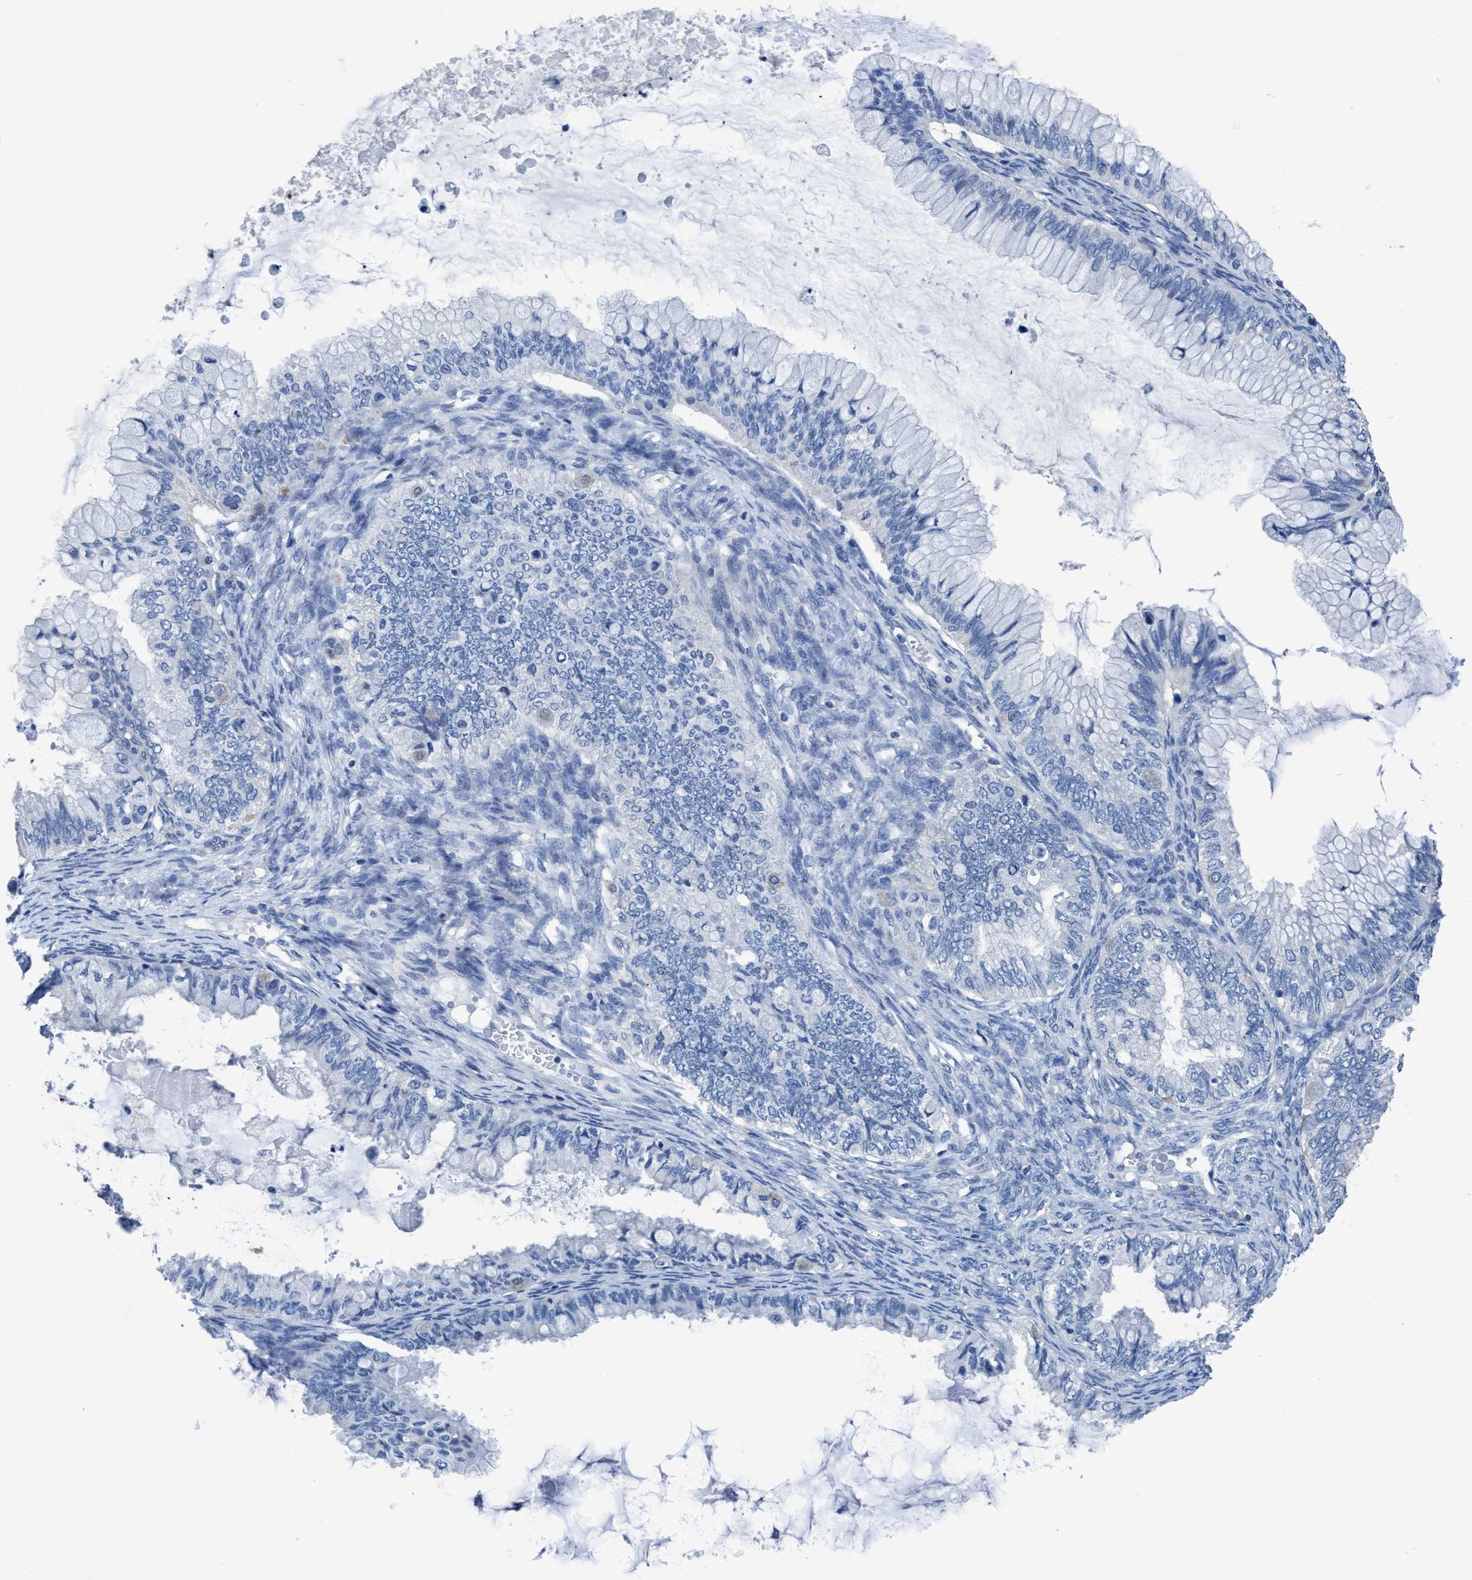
{"staining": {"intensity": "negative", "quantity": "none", "location": "none"}, "tissue": "ovarian cancer", "cell_type": "Tumor cells", "image_type": "cancer", "snomed": [{"axis": "morphology", "description": "Cystadenocarcinoma, mucinous, NOS"}, {"axis": "topography", "description": "Ovary"}], "caption": "The micrograph reveals no significant staining in tumor cells of ovarian mucinous cystadenocarcinoma.", "gene": "DNAI1", "patient": {"sex": "female", "age": 80}}